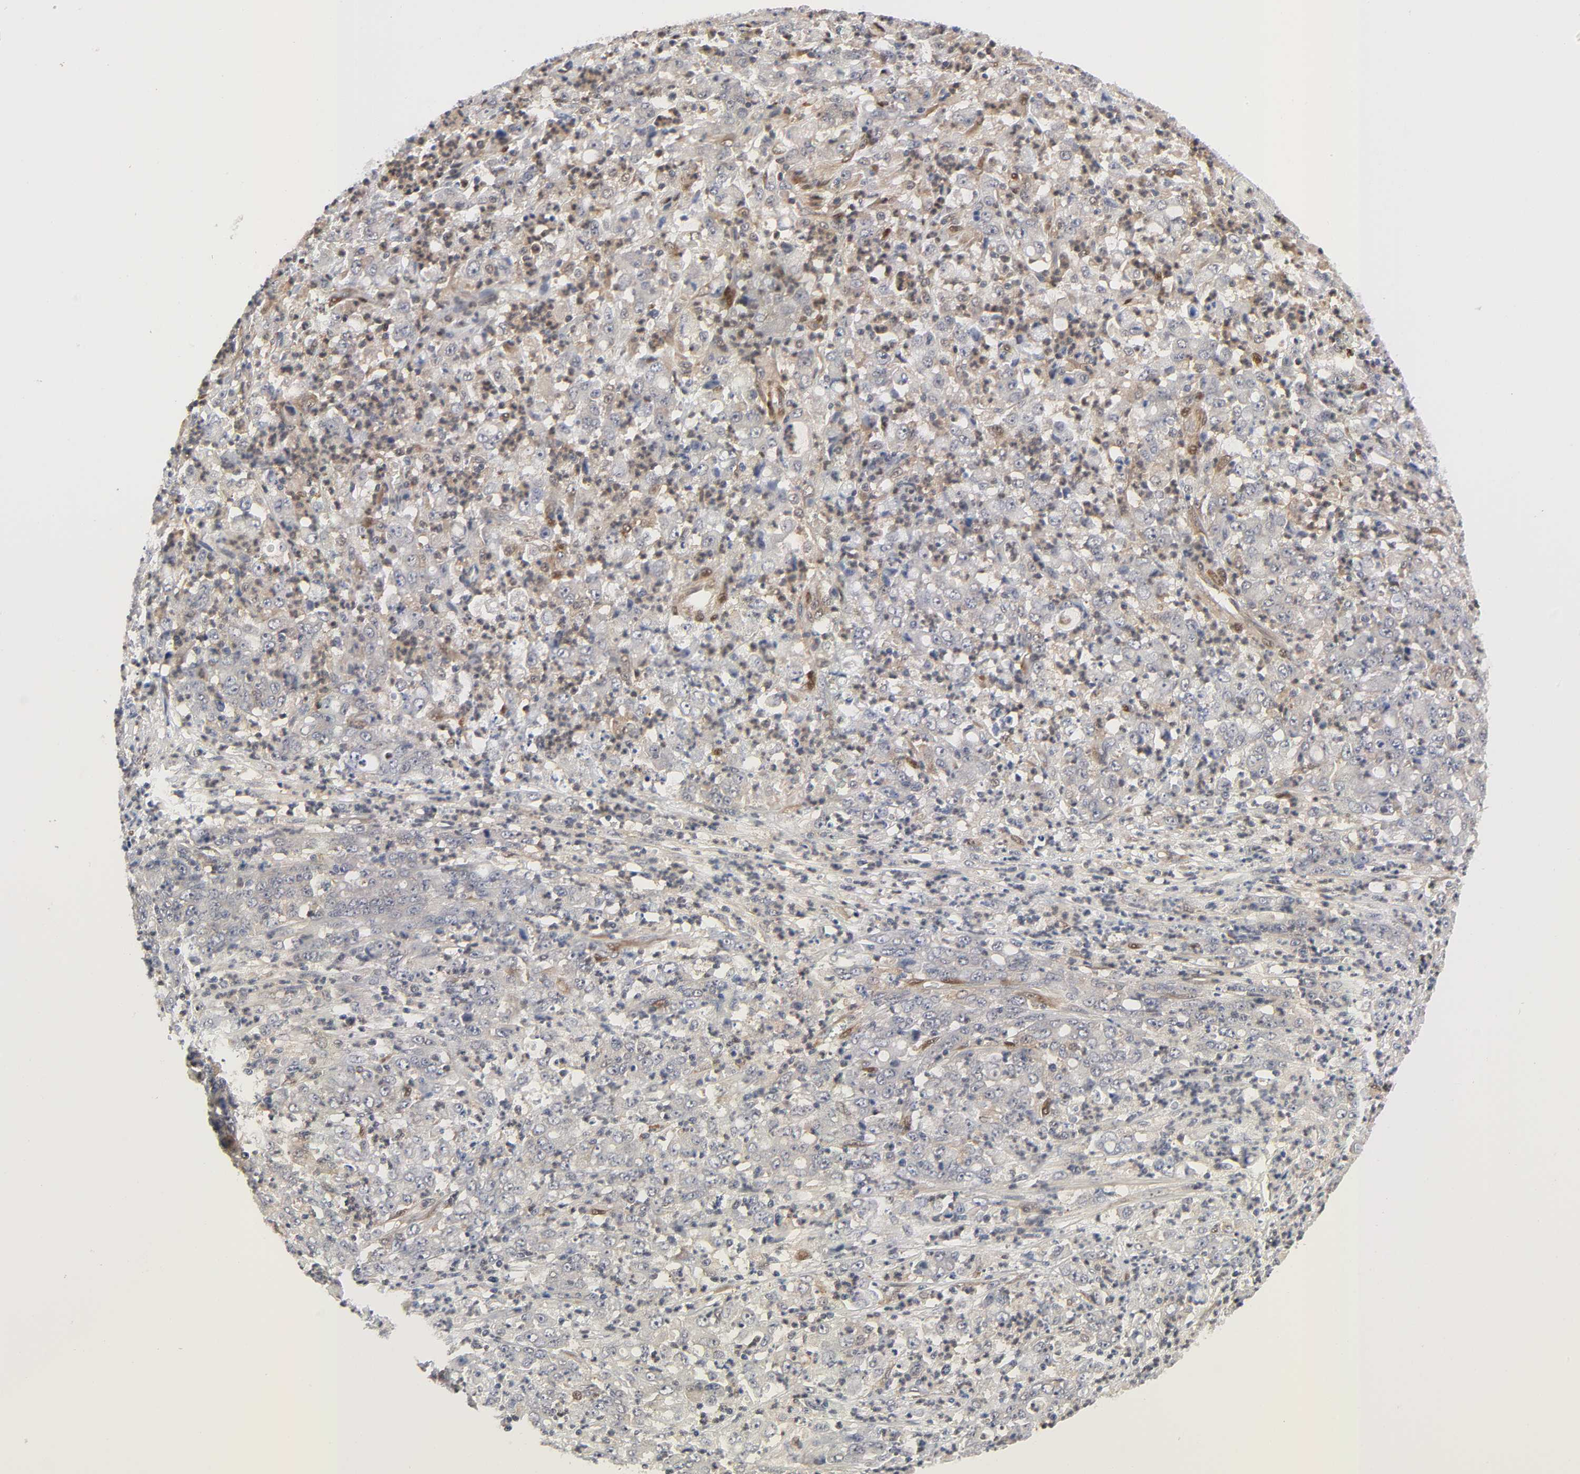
{"staining": {"intensity": "negative", "quantity": "none", "location": "none"}, "tissue": "stomach cancer", "cell_type": "Tumor cells", "image_type": "cancer", "snomed": [{"axis": "morphology", "description": "Adenocarcinoma, NOS"}, {"axis": "topography", "description": "Stomach, lower"}], "caption": "High power microscopy histopathology image of an immunohistochemistry image of stomach cancer (adenocarcinoma), revealing no significant positivity in tumor cells. (Brightfield microscopy of DAB IHC at high magnification).", "gene": "PTEN", "patient": {"sex": "female", "age": 71}}